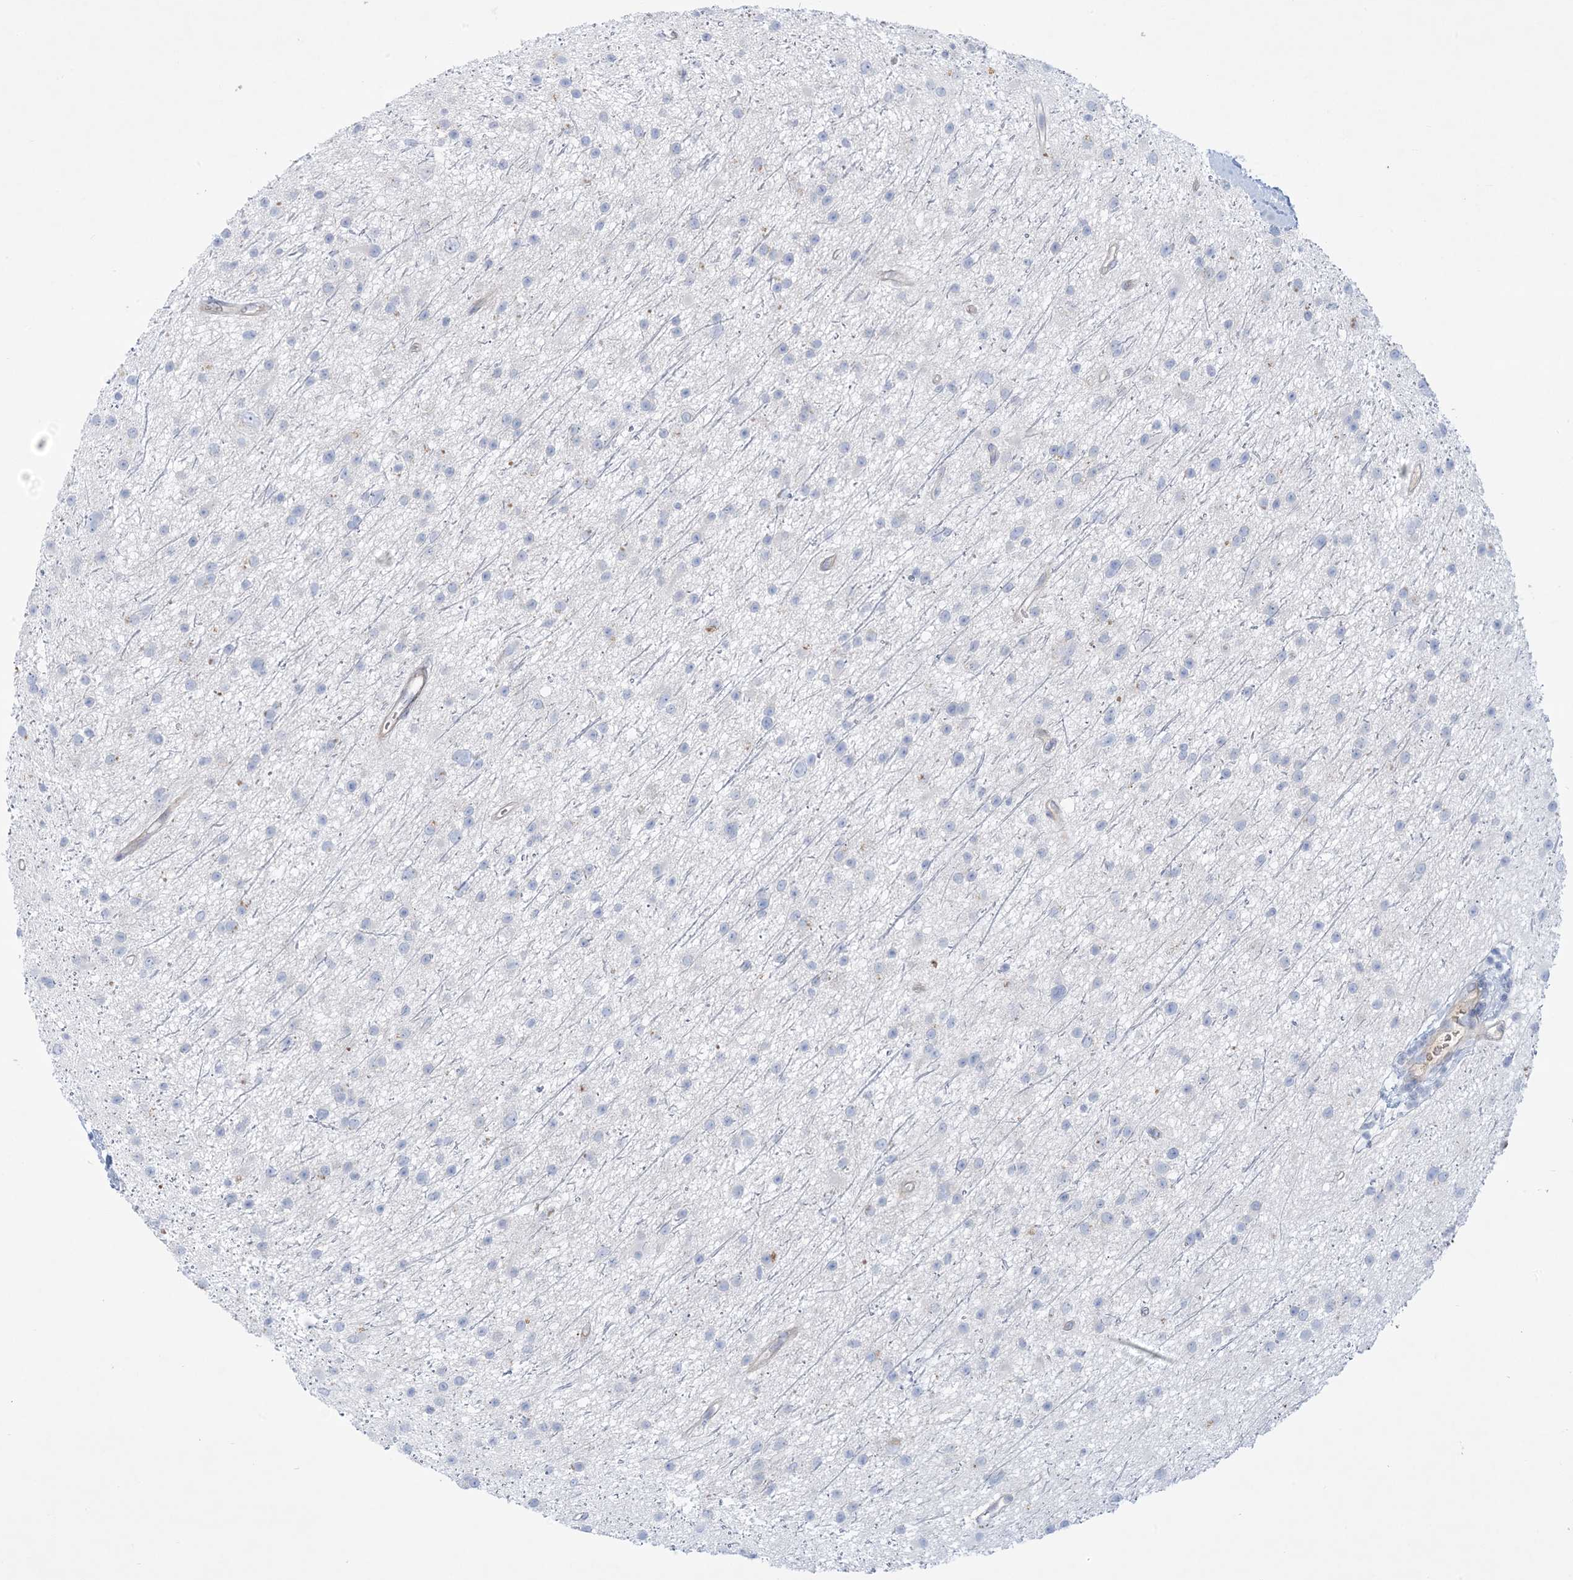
{"staining": {"intensity": "negative", "quantity": "none", "location": "none"}, "tissue": "glioma", "cell_type": "Tumor cells", "image_type": "cancer", "snomed": [{"axis": "morphology", "description": "Glioma, malignant, Low grade"}, {"axis": "topography", "description": "Cerebral cortex"}], "caption": "Immunohistochemistry (IHC) image of neoplastic tissue: malignant glioma (low-grade) stained with DAB (3,3'-diaminobenzidine) shows no significant protein expression in tumor cells. (Brightfield microscopy of DAB IHC at high magnification).", "gene": "ATP11C", "patient": {"sex": "female", "age": 39}}